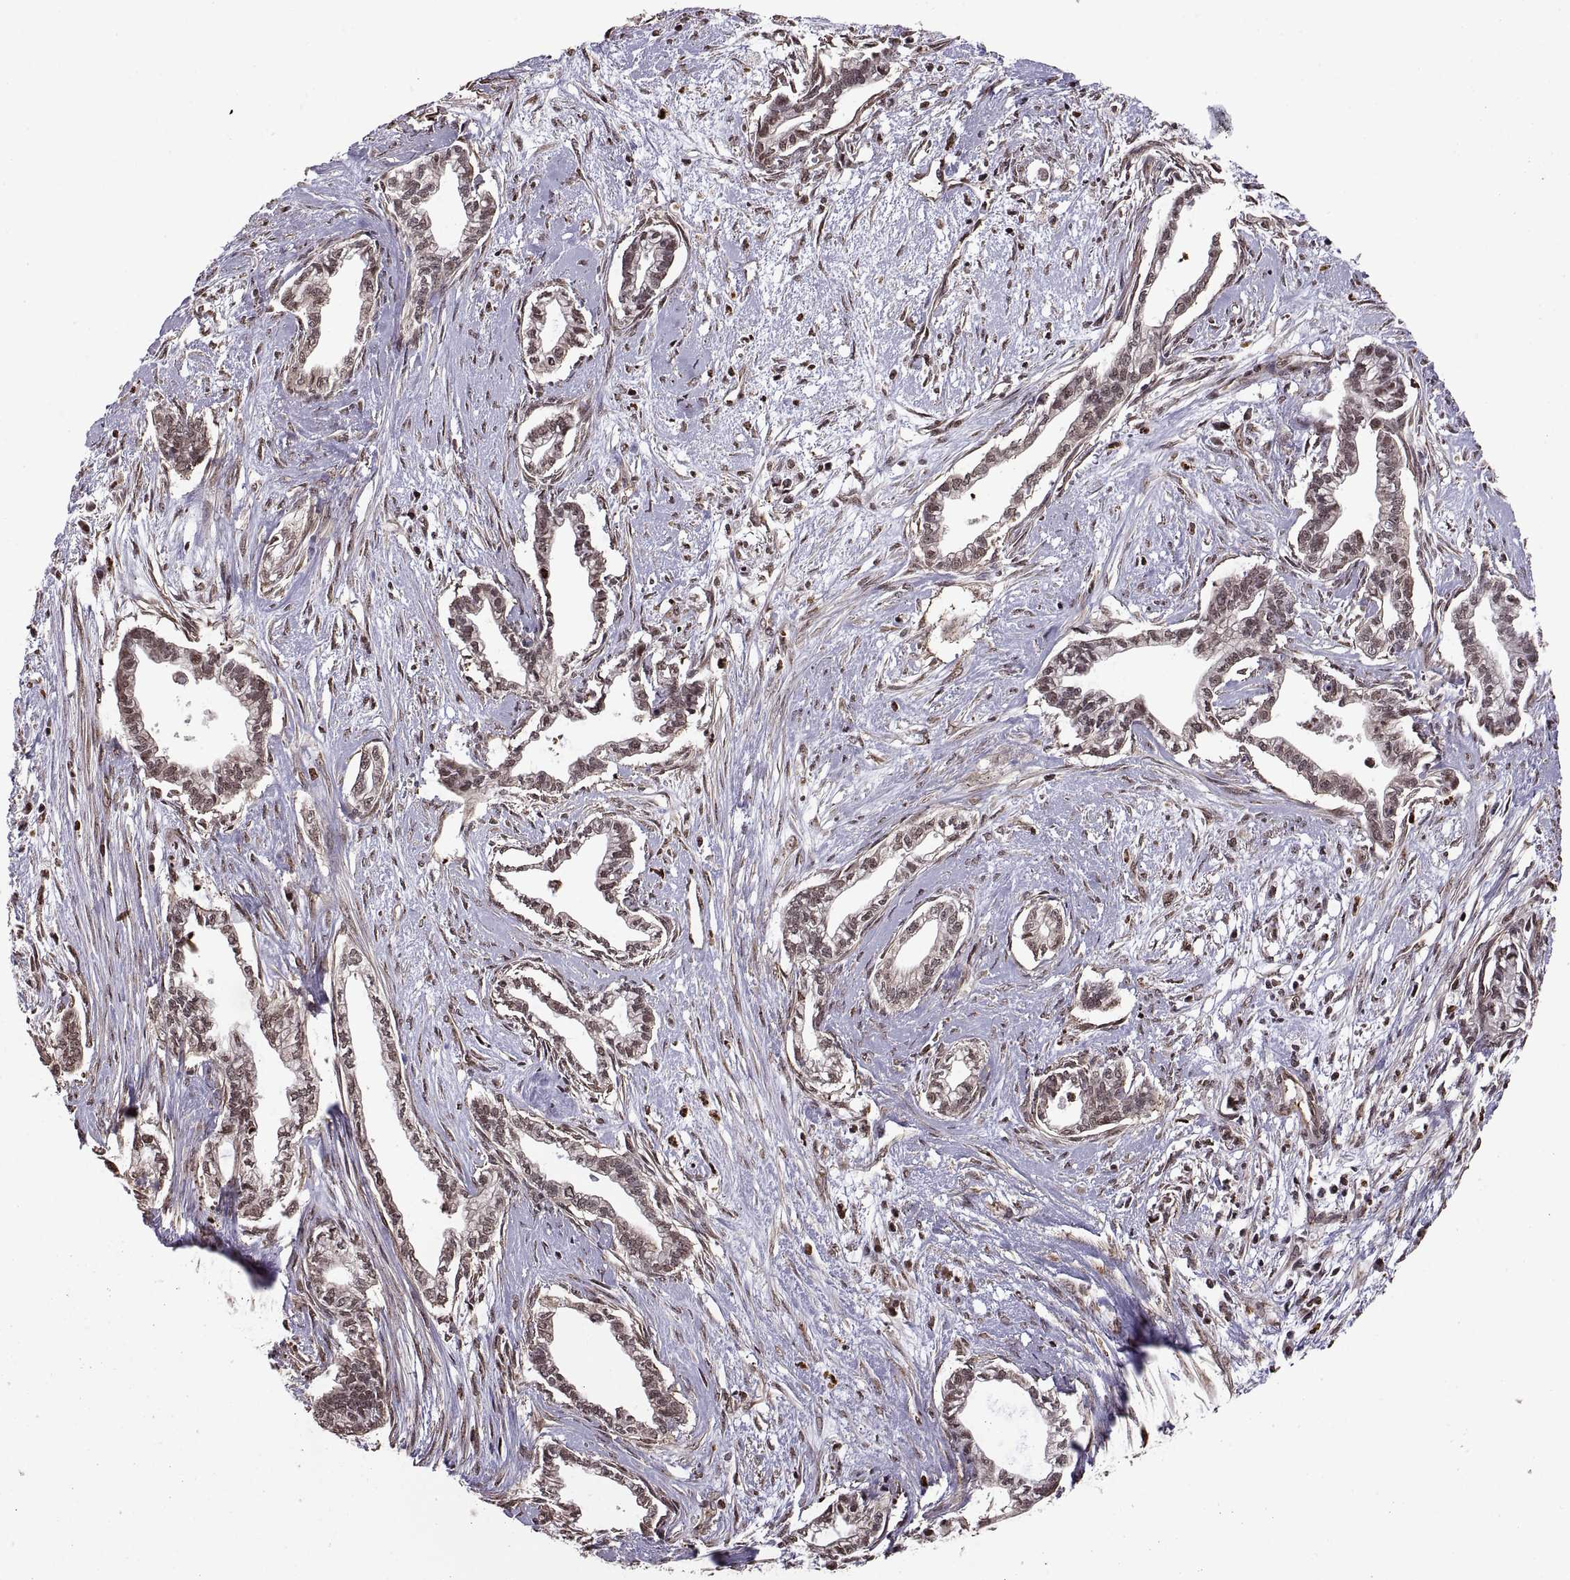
{"staining": {"intensity": "weak", "quantity": "25%-75%", "location": "nuclear"}, "tissue": "cervical cancer", "cell_type": "Tumor cells", "image_type": "cancer", "snomed": [{"axis": "morphology", "description": "Adenocarcinoma, NOS"}, {"axis": "topography", "description": "Cervix"}], "caption": "Immunohistochemical staining of cervical cancer (adenocarcinoma) shows low levels of weak nuclear positivity in approximately 25%-75% of tumor cells. (DAB (3,3'-diaminobenzidine) IHC with brightfield microscopy, high magnification).", "gene": "ARRB1", "patient": {"sex": "female", "age": 62}}